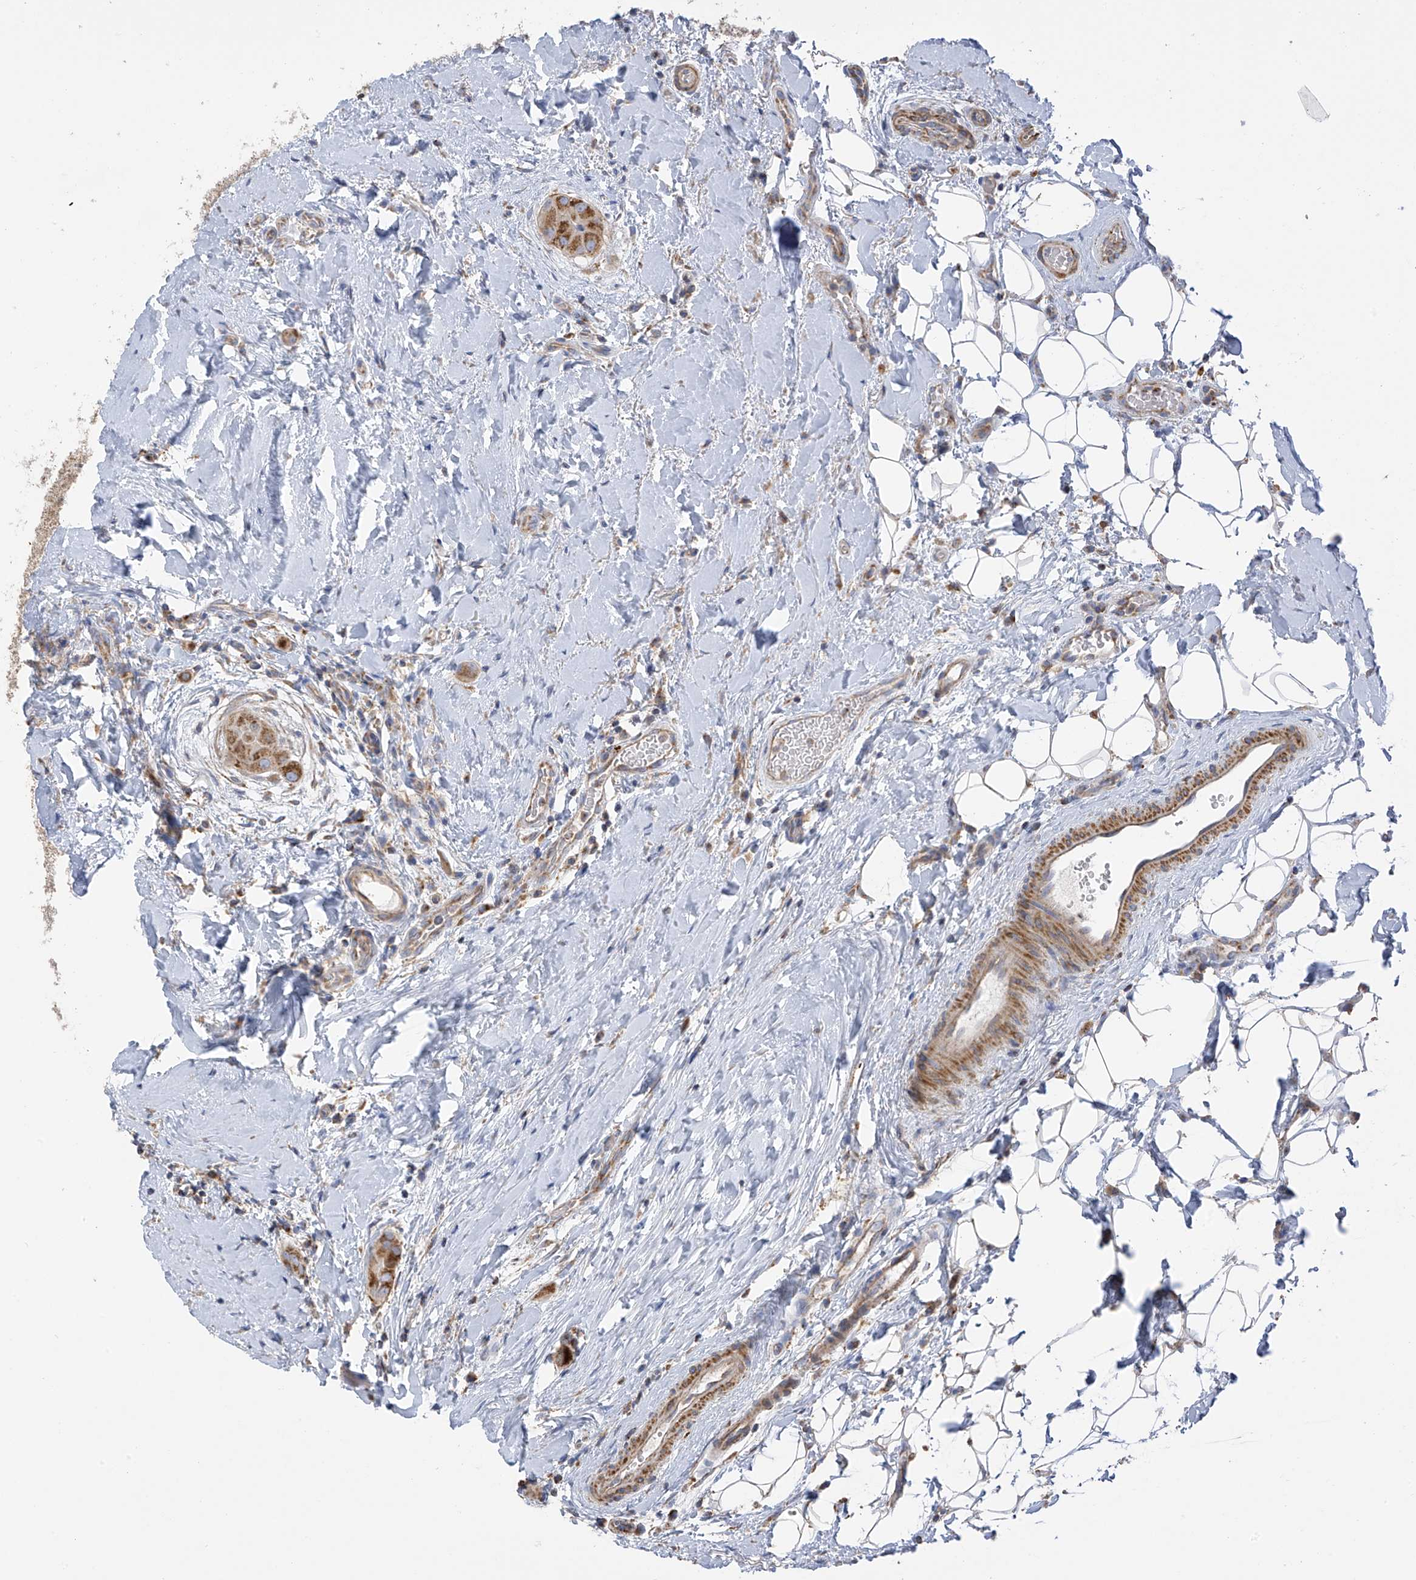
{"staining": {"intensity": "strong", "quantity": "25%-75%", "location": "cytoplasmic/membranous"}, "tissue": "thyroid cancer", "cell_type": "Tumor cells", "image_type": "cancer", "snomed": [{"axis": "morphology", "description": "Papillary adenocarcinoma, NOS"}, {"axis": "topography", "description": "Thyroid gland"}], "caption": "Immunohistochemistry image of neoplastic tissue: papillary adenocarcinoma (thyroid) stained using IHC reveals high levels of strong protein expression localized specifically in the cytoplasmic/membranous of tumor cells, appearing as a cytoplasmic/membranous brown color.", "gene": "ITM2B", "patient": {"sex": "male", "age": 33}}